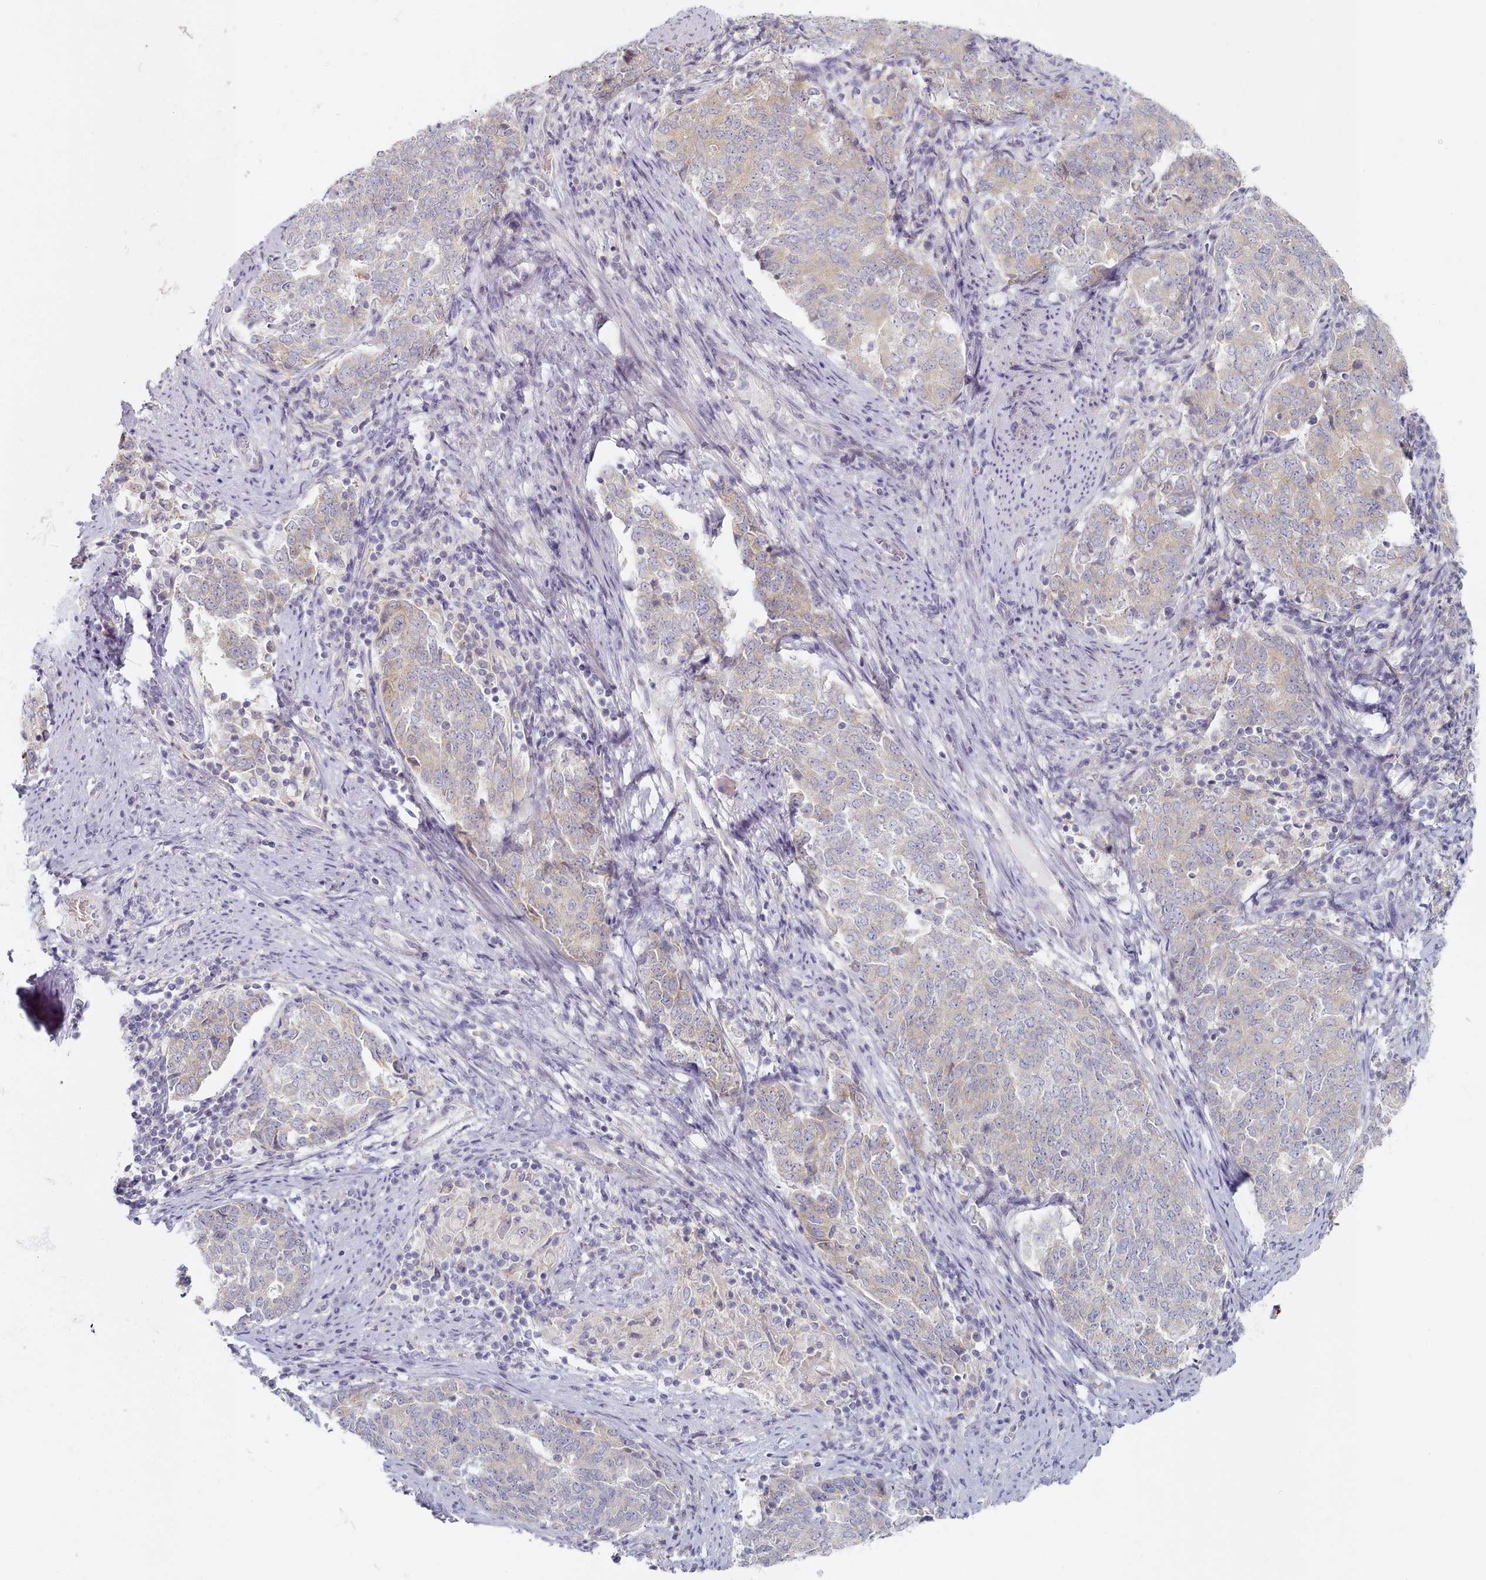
{"staining": {"intensity": "weak", "quantity": "25%-75%", "location": "cytoplasmic/membranous"}, "tissue": "endometrial cancer", "cell_type": "Tumor cells", "image_type": "cancer", "snomed": [{"axis": "morphology", "description": "Adenocarcinoma, NOS"}, {"axis": "topography", "description": "Endometrium"}], "caption": "Endometrial cancer stained with a brown dye demonstrates weak cytoplasmic/membranous positive positivity in about 25%-75% of tumor cells.", "gene": "TYW1B", "patient": {"sex": "female", "age": 80}}